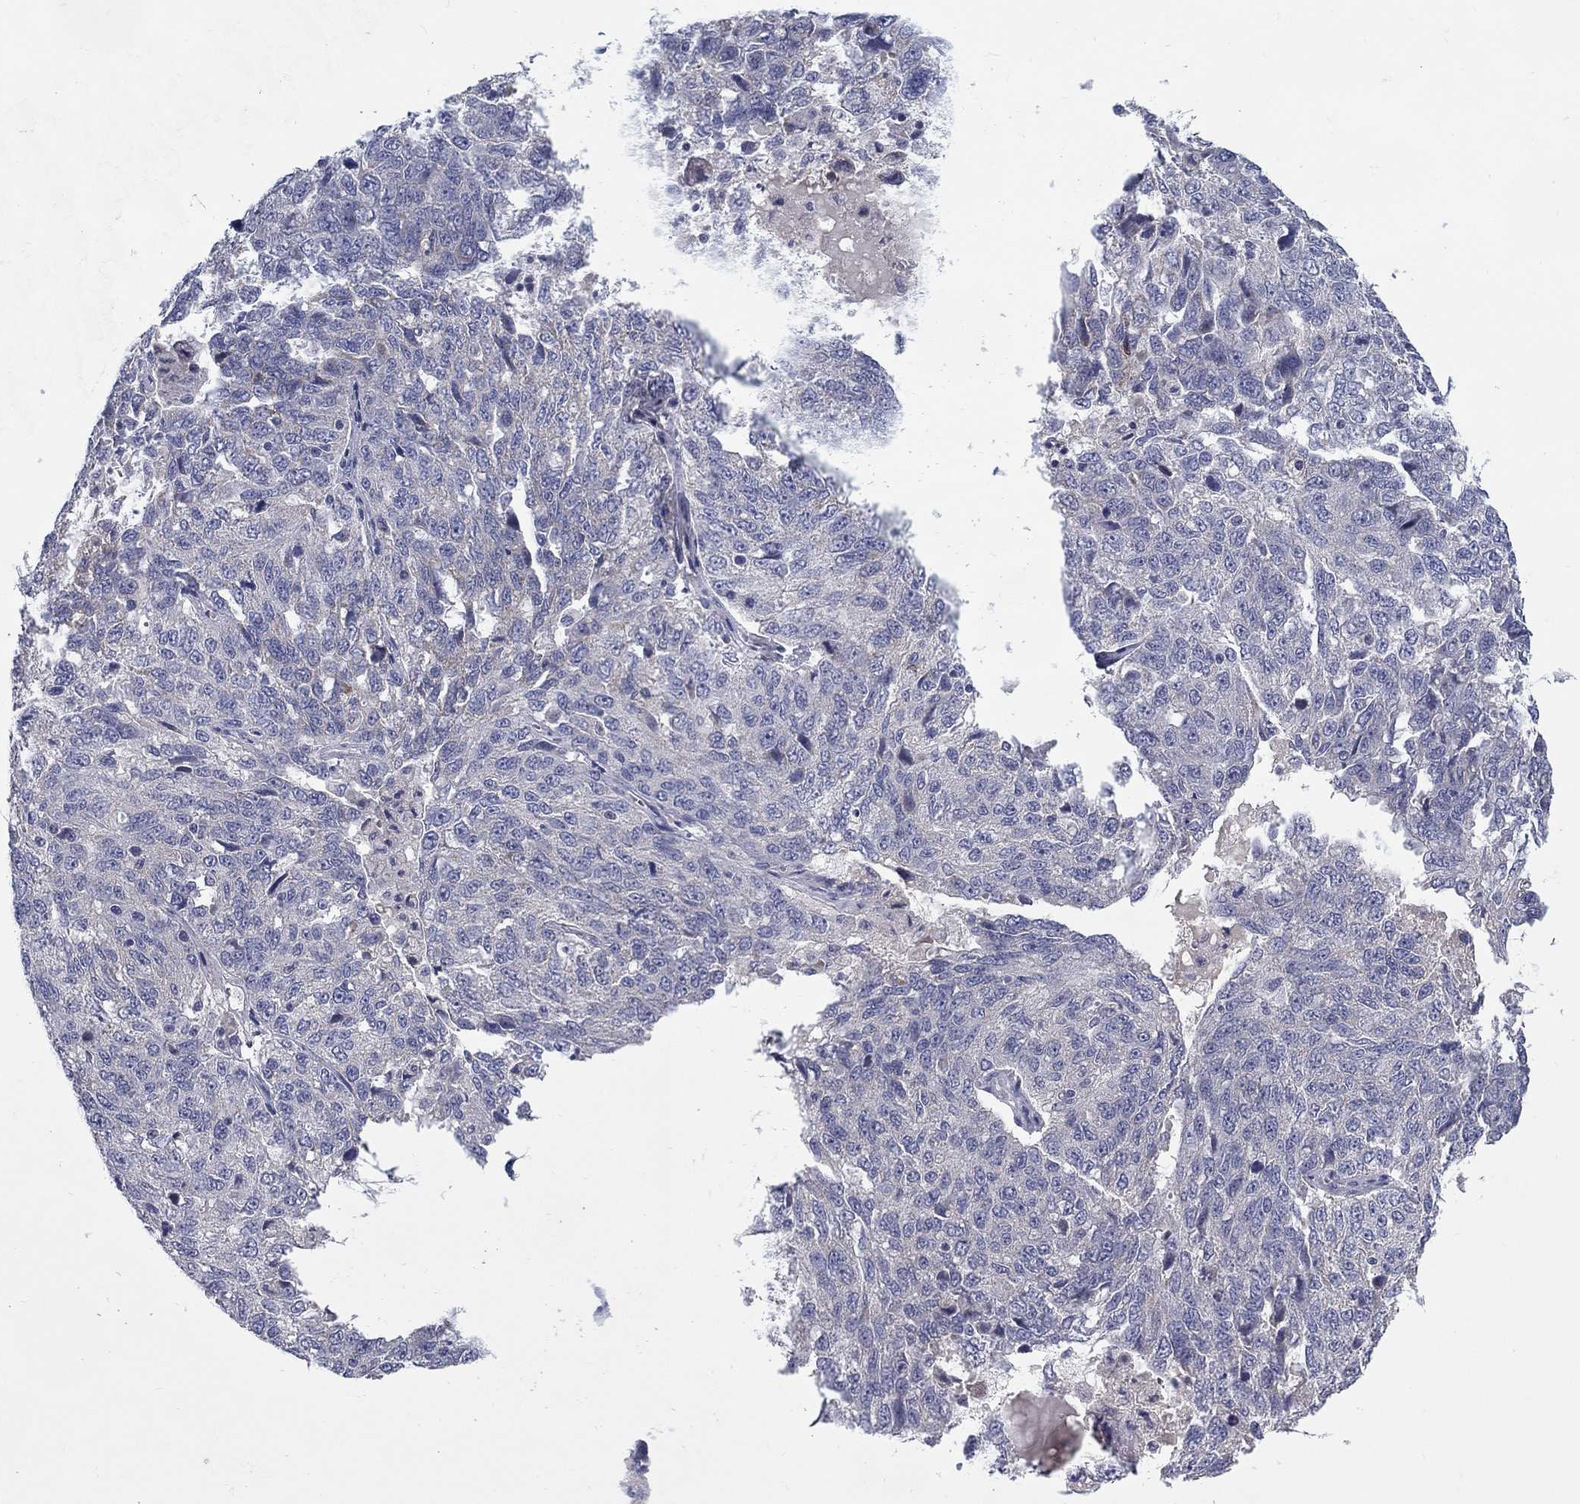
{"staining": {"intensity": "negative", "quantity": "none", "location": "none"}, "tissue": "ovarian cancer", "cell_type": "Tumor cells", "image_type": "cancer", "snomed": [{"axis": "morphology", "description": "Cystadenocarcinoma, serous, NOS"}, {"axis": "topography", "description": "Ovary"}], "caption": "Tumor cells are negative for protein expression in human serous cystadenocarcinoma (ovarian).", "gene": "FRK", "patient": {"sex": "female", "age": 71}}